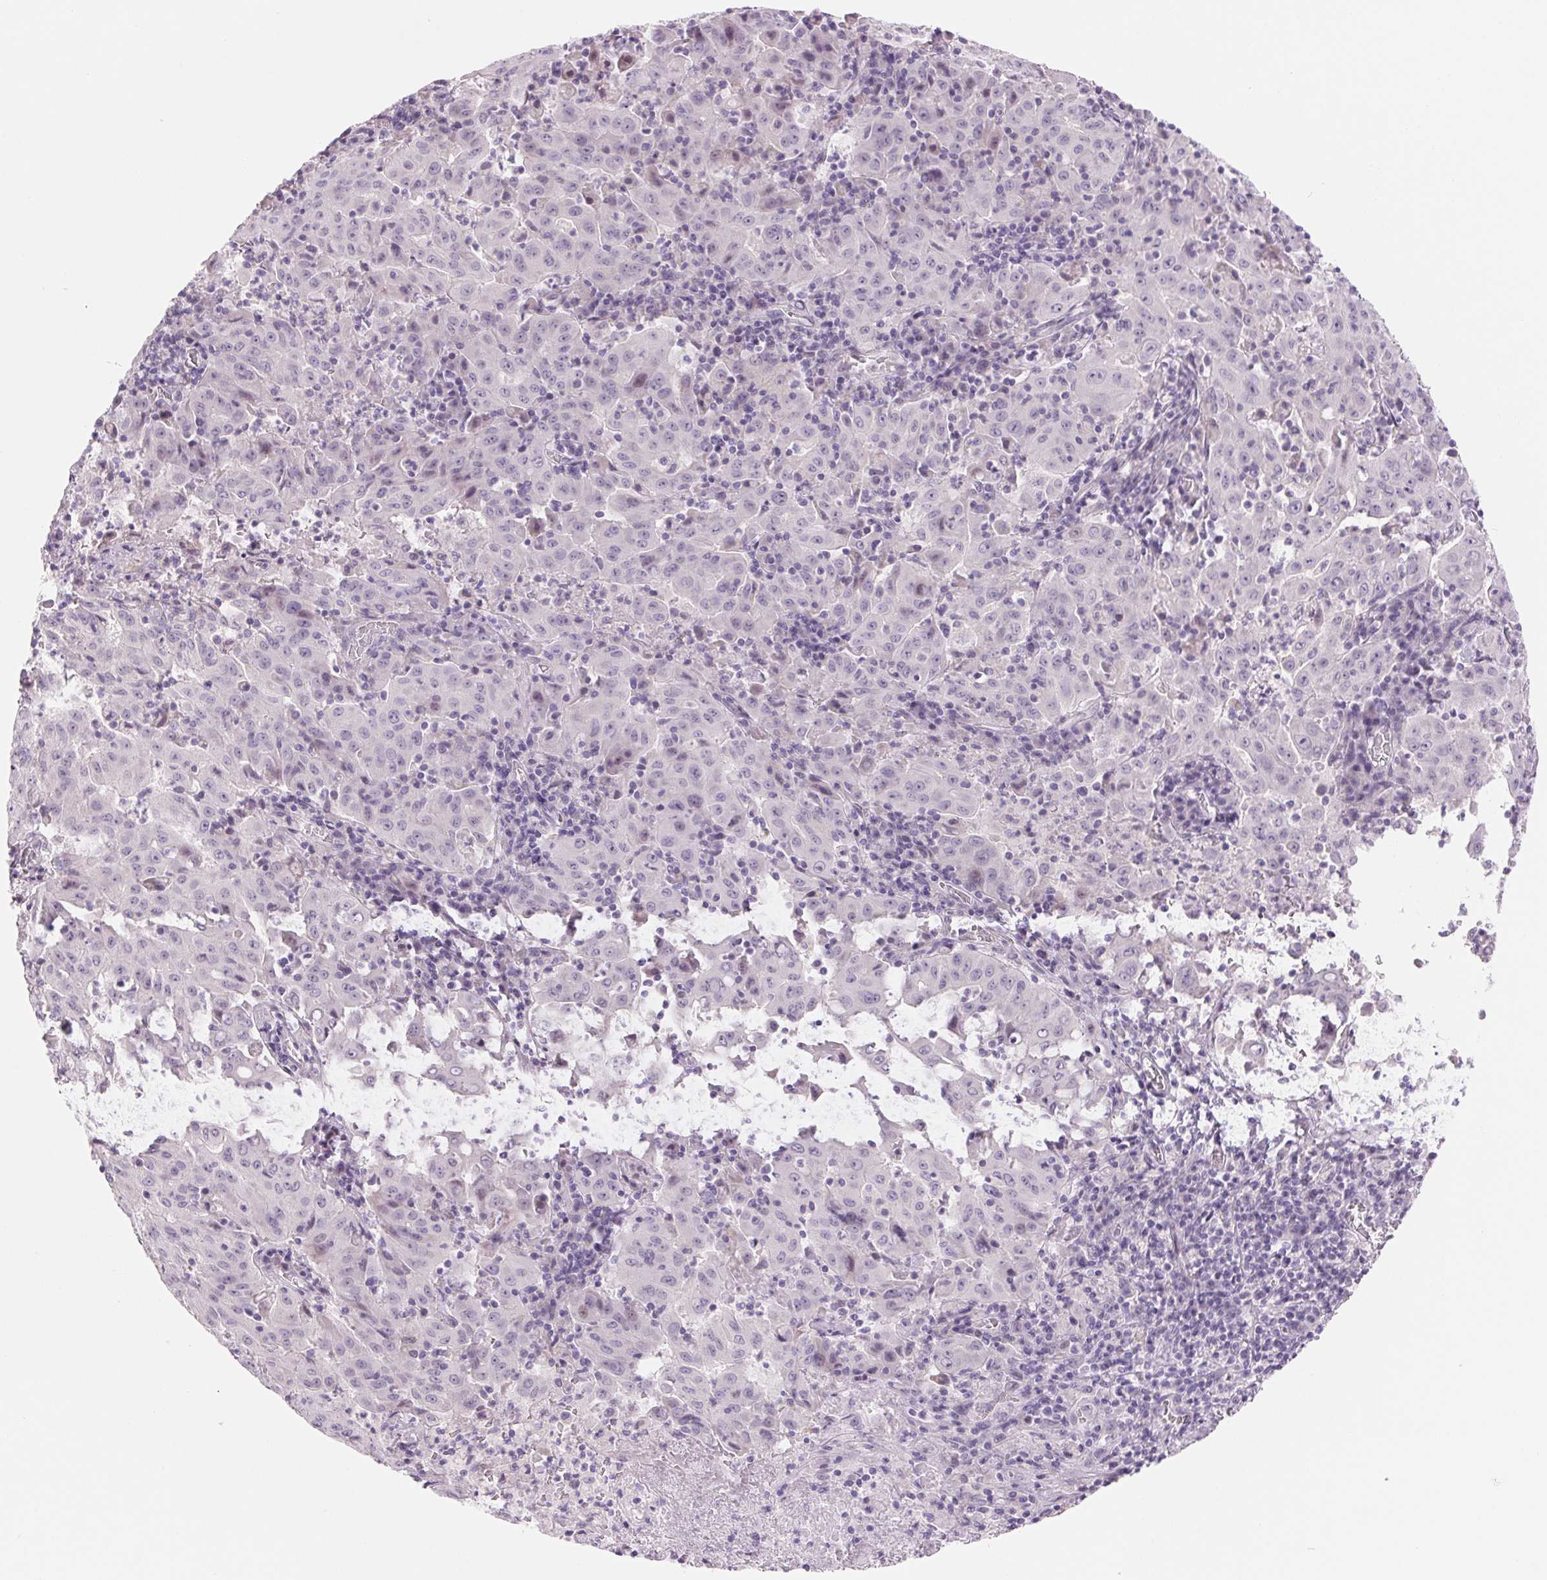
{"staining": {"intensity": "negative", "quantity": "none", "location": "none"}, "tissue": "pancreatic cancer", "cell_type": "Tumor cells", "image_type": "cancer", "snomed": [{"axis": "morphology", "description": "Adenocarcinoma, NOS"}, {"axis": "topography", "description": "Pancreas"}], "caption": "Human adenocarcinoma (pancreatic) stained for a protein using immunohistochemistry demonstrates no positivity in tumor cells.", "gene": "CCDC168", "patient": {"sex": "male", "age": 63}}